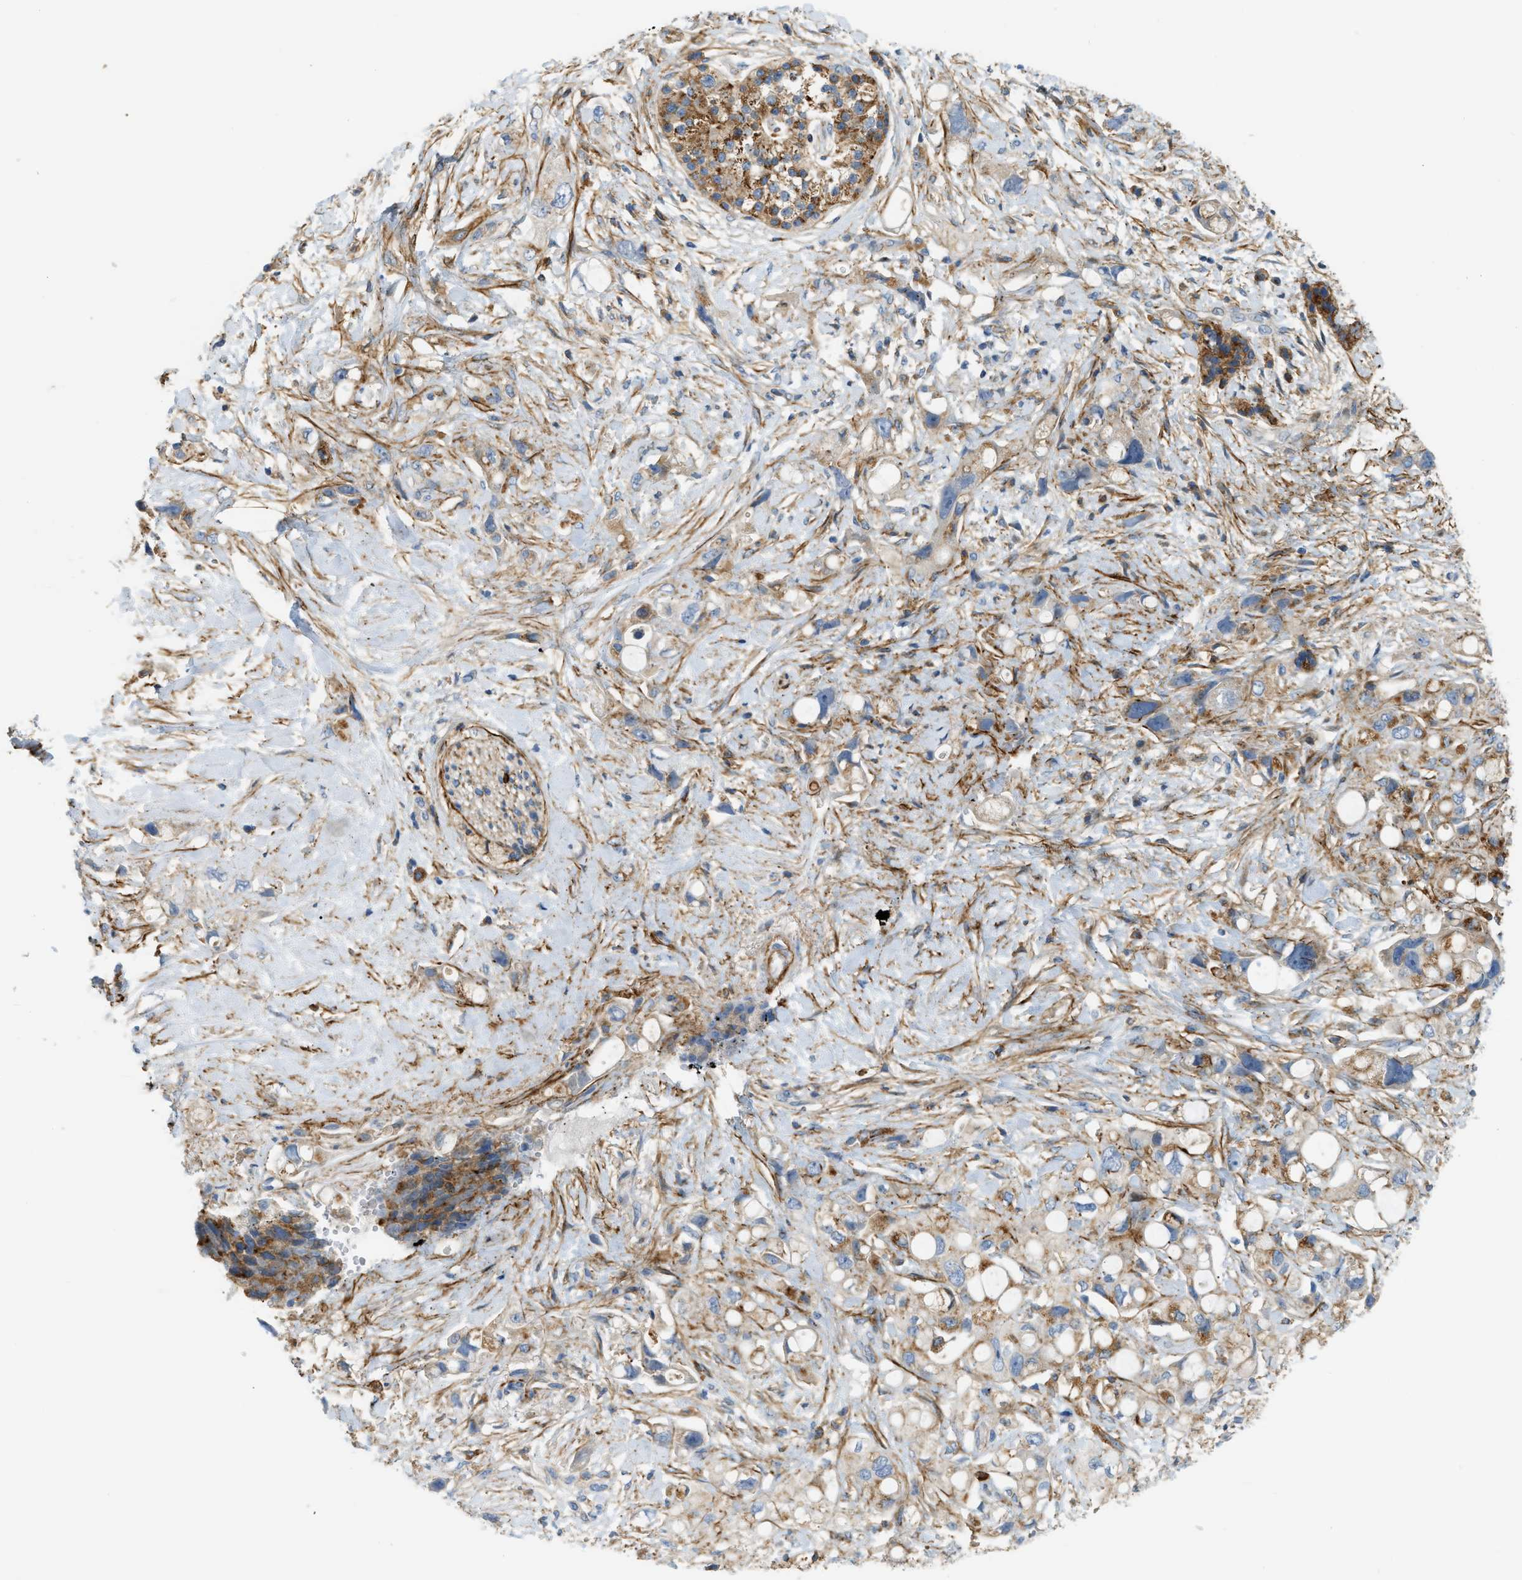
{"staining": {"intensity": "moderate", "quantity": ">75%", "location": "cytoplasmic/membranous"}, "tissue": "pancreatic cancer", "cell_type": "Tumor cells", "image_type": "cancer", "snomed": [{"axis": "morphology", "description": "Adenocarcinoma, NOS"}, {"axis": "topography", "description": "Pancreas"}], "caption": "A micrograph showing moderate cytoplasmic/membranous staining in approximately >75% of tumor cells in pancreatic cancer, as visualized by brown immunohistochemical staining.", "gene": "LMBRD1", "patient": {"sex": "female", "age": 56}}